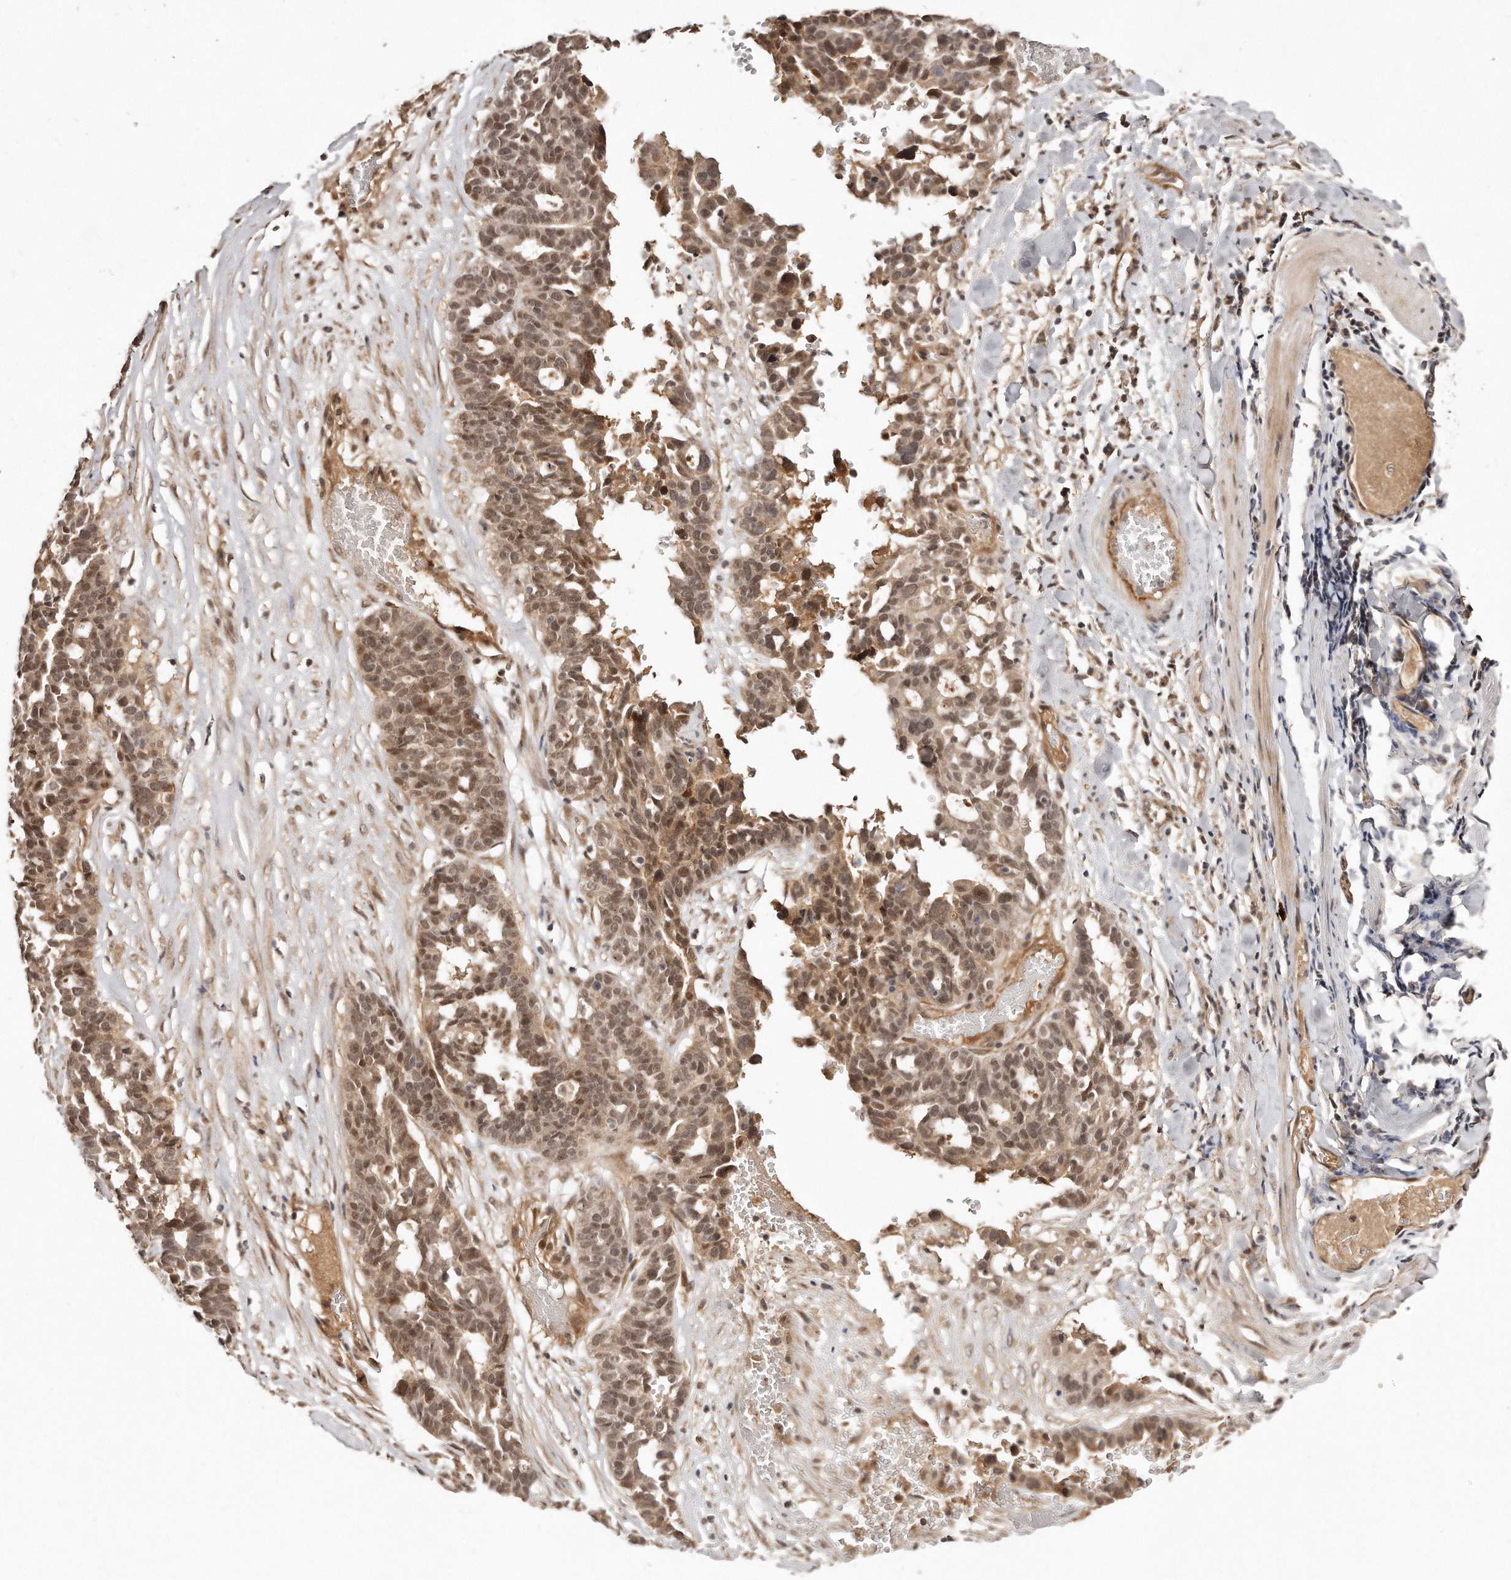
{"staining": {"intensity": "moderate", "quantity": ">75%", "location": "cytoplasmic/membranous,nuclear"}, "tissue": "ovarian cancer", "cell_type": "Tumor cells", "image_type": "cancer", "snomed": [{"axis": "morphology", "description": "Cystadenocarcinoma, serous, NOS"}, {"axis": "topography", "description": "Ovary"}], "caption": "Immunohistochemical staining of serous cystadenocarcinoma (ovarian) reveals medium levels of moderate cytoplasmic/membranous and nuclear protein staining in about >75% of tumor cells.", "gene": "SOX4", "patient": {"sex": "female", "age": 59}}